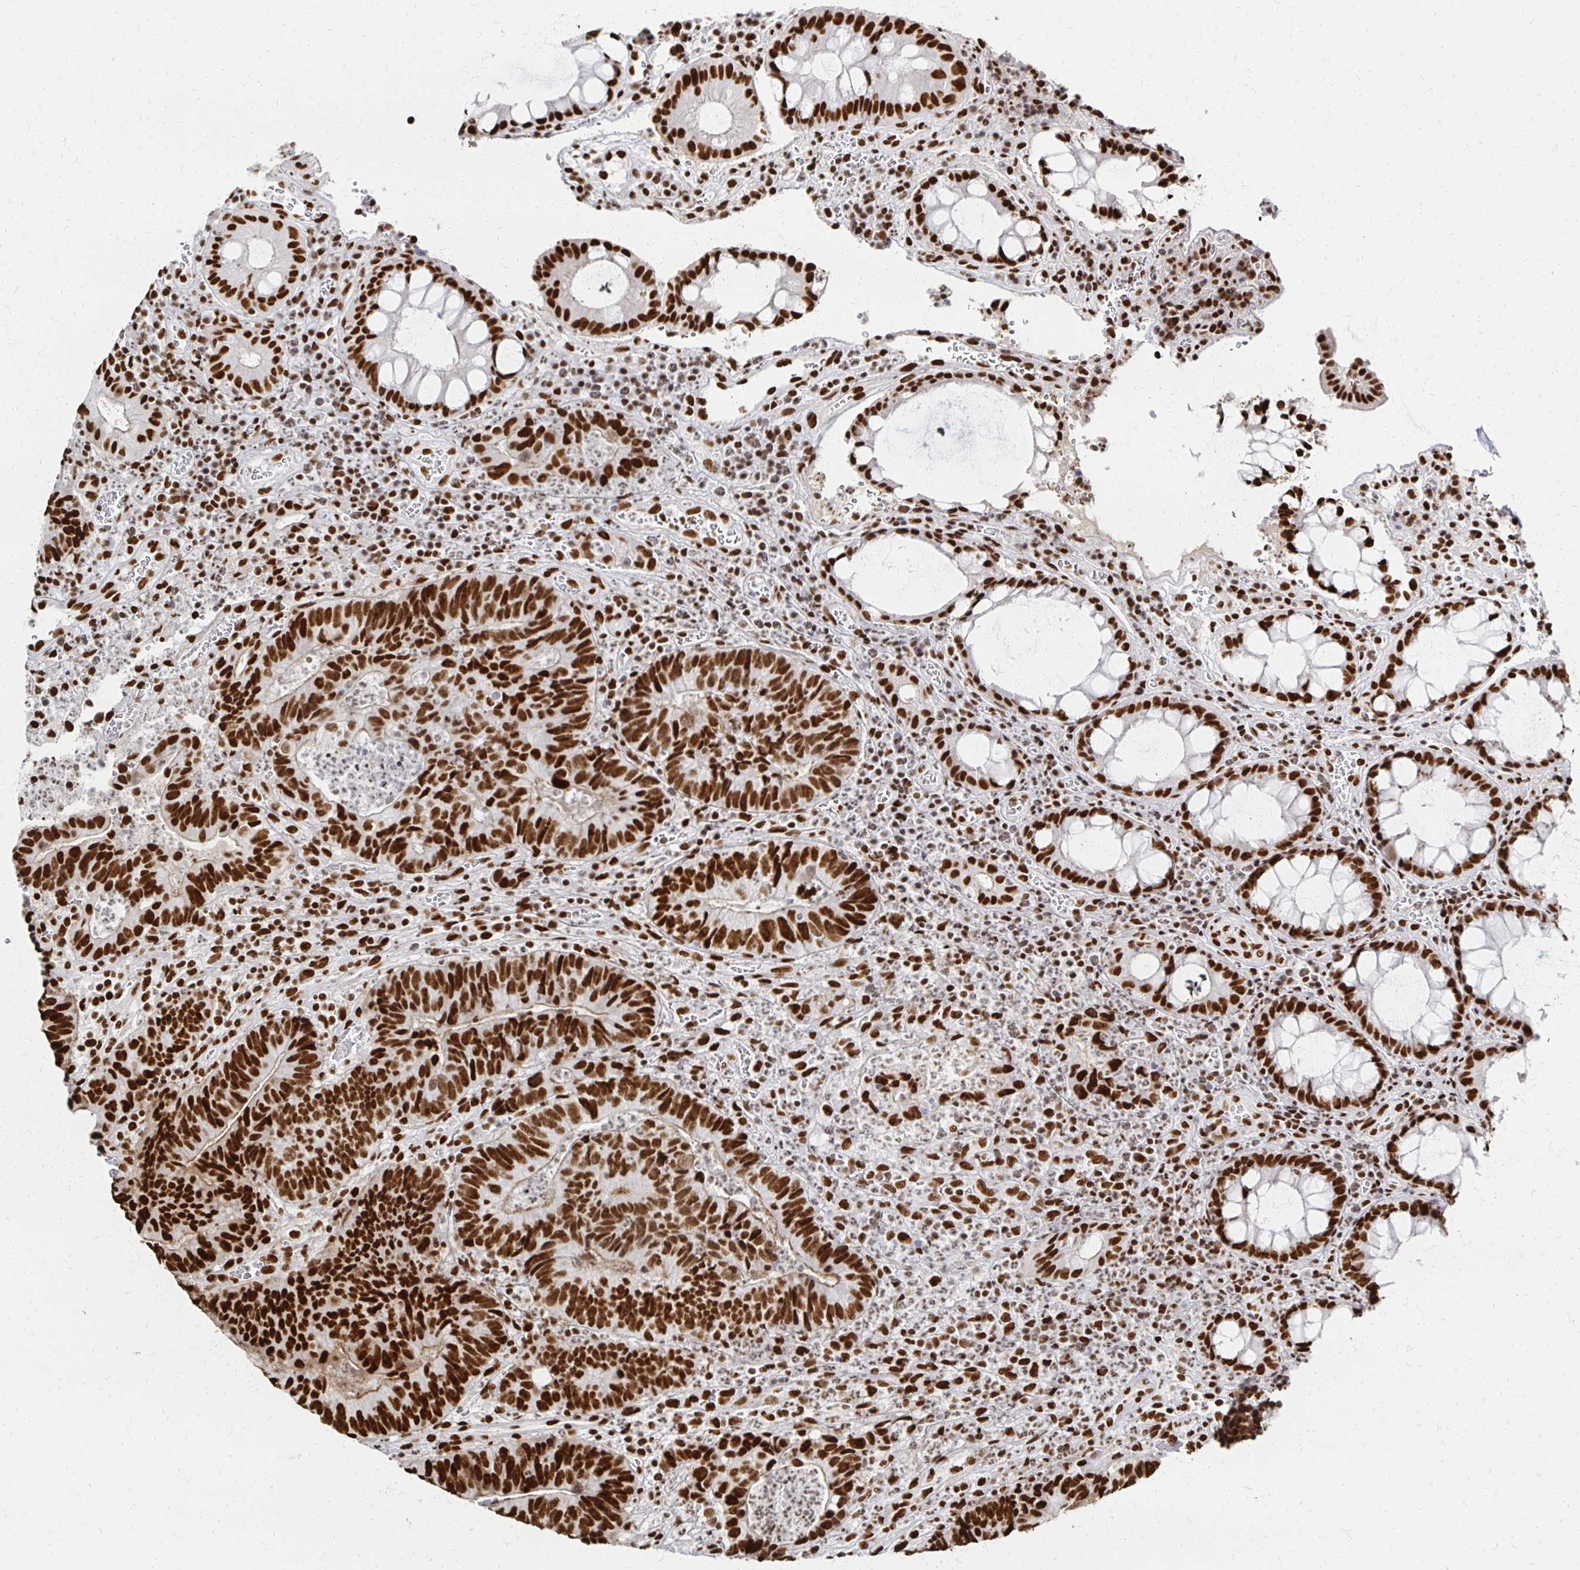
{"staining": {"intensity": "strong", "quantity": ">75%", "location": "nuclear"}, "tissue": "colorectal cancer", "cell_type": "Tumor cells", "image_type": "cancer", "snomed": [{"axis": "morphology", "description": "Normal tissue, NOS"}, {"axis": "morphology", "description": "Adenocarcinoma, NOS"}, {"axis": "topography", "description": "Colon"}], "caption": "IHC (DAB) staining of human adenocarcinoma (colorectal) reveals strong nuclear protein positivity in approximately >75% of tumor cells. The protein is stained brown, and the nuclei are stained in blue (DAB (3,3'-diaminobenzidine) IHC with brightfield microscopy, high magnification).", "gene": "RBBP7", "patient": {"sex": "female", "age": 48}}